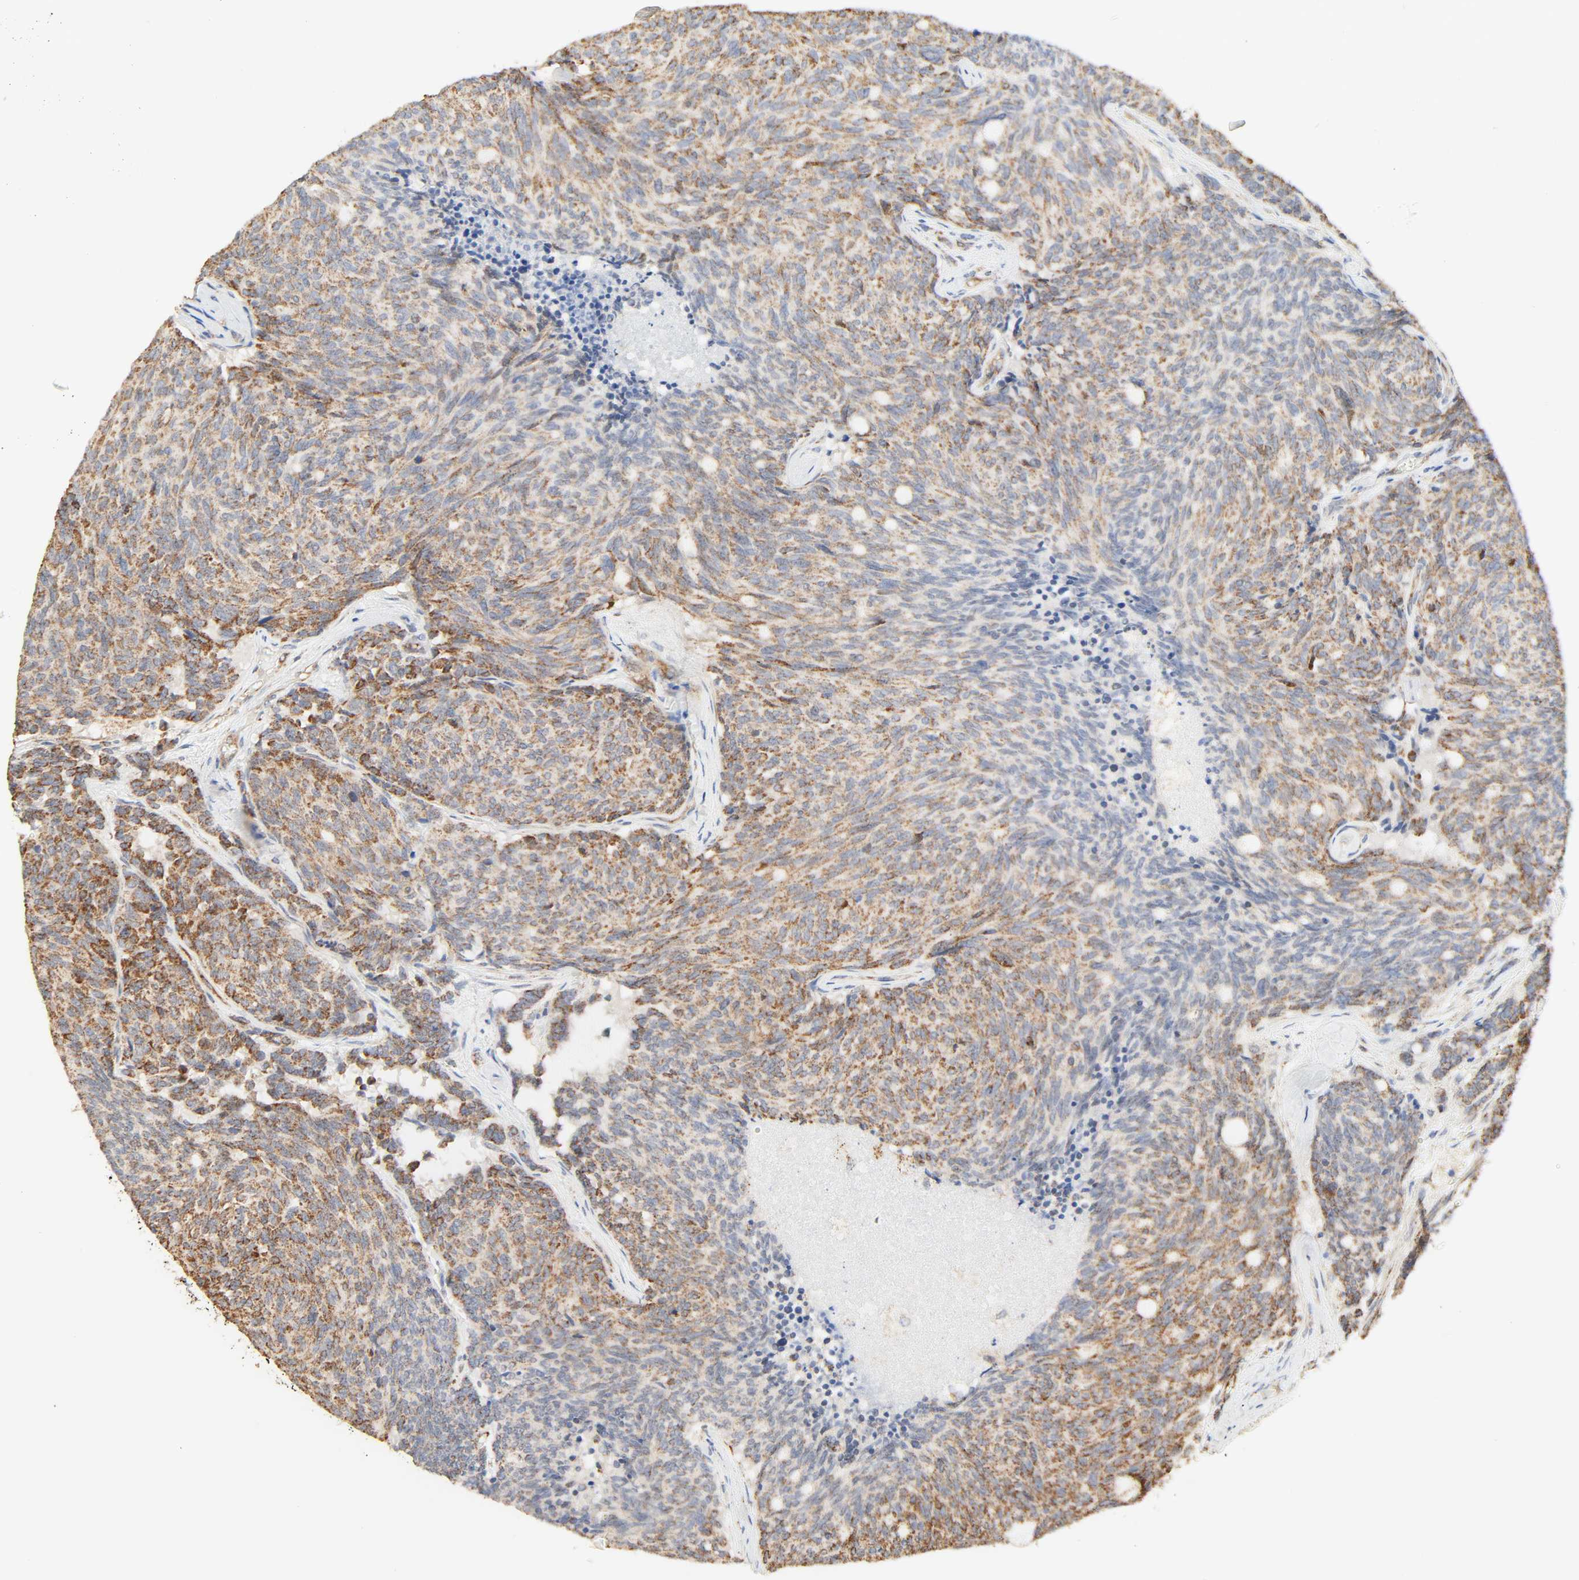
{"staining": {"intensity": "moderate", "quantity": ">75%", "location": "cytoplasmic/membranous"}, "tissue": "carcinoid", "cell_type": "Tumor cells", "image_type": "cancer", "snomed": [{"axis": "morphology", "description": "Carcinoid, malignant, NOS"}, {"axis": "topography", "description": "Pancreas"}], "caption": "Immunohistochemical staining of human carcinoid (malignant) exhibits medium levels of moderate cytoplasmic/membranous protein expression in about >75% of tumor cells. The protein of interest is stained brown, and the nuclei are stained in blue (DAB IHC with brightfield microscopy, high magnification).", "gene": "ZMAT5", "patient": {"sex": "female", "age": 54}}